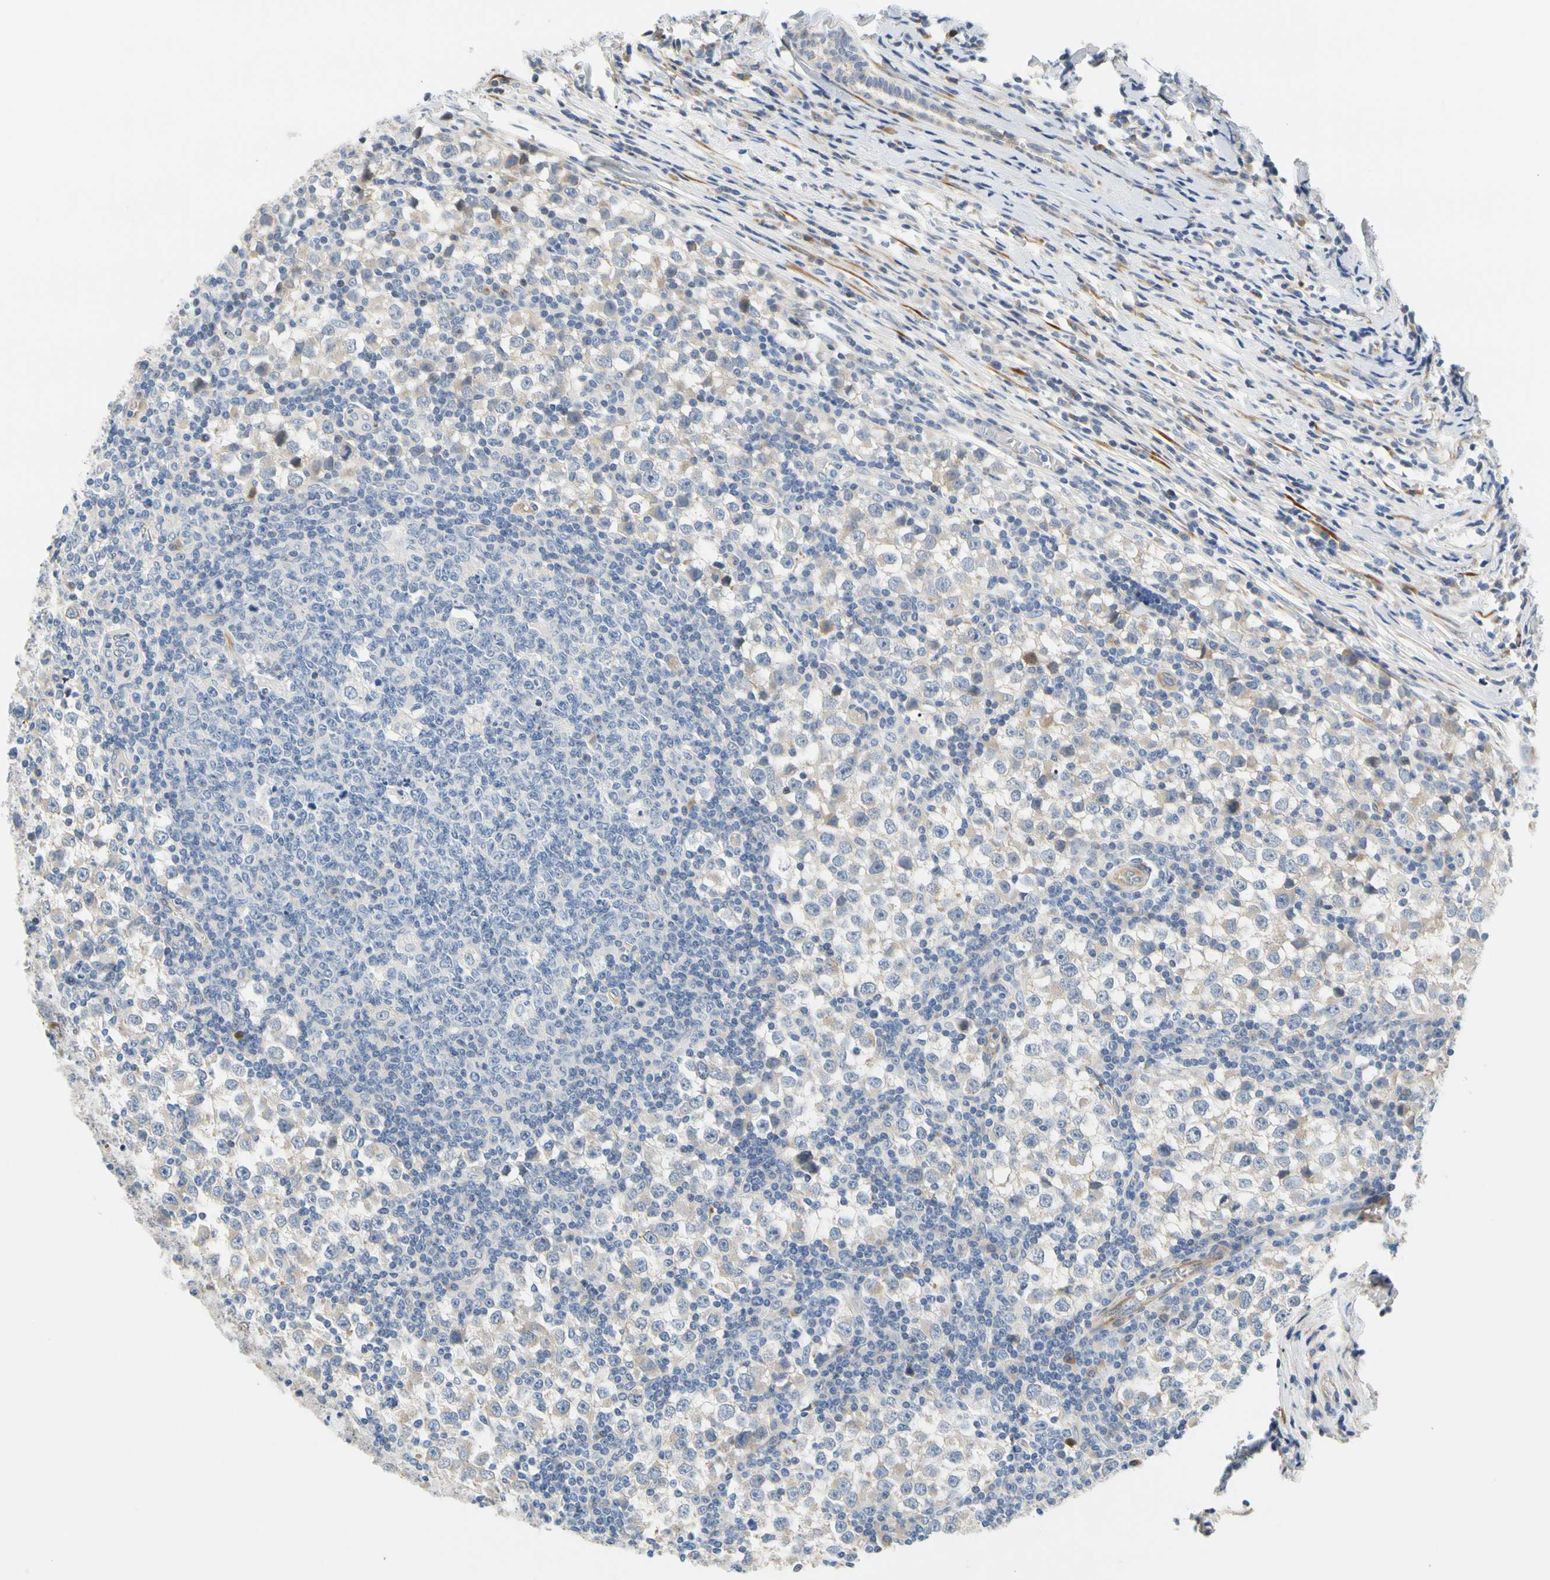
{"staining": {"intensity": "negative", "quantity": "none", "location": "none"}, "tissue": "testis cancer", "cell_type": "Tumor cells", "image_type": "cancer", "snomed": [{"axis": "morphology", "description": "Seminoma, NOS"}, {"axis": "topography", "description": "Testis"}], "caption": "IHC of testis cancer displays no staining in tumor cells.", "gene": "ZNF236", "patient": {"sex": "male", "age": 65}}